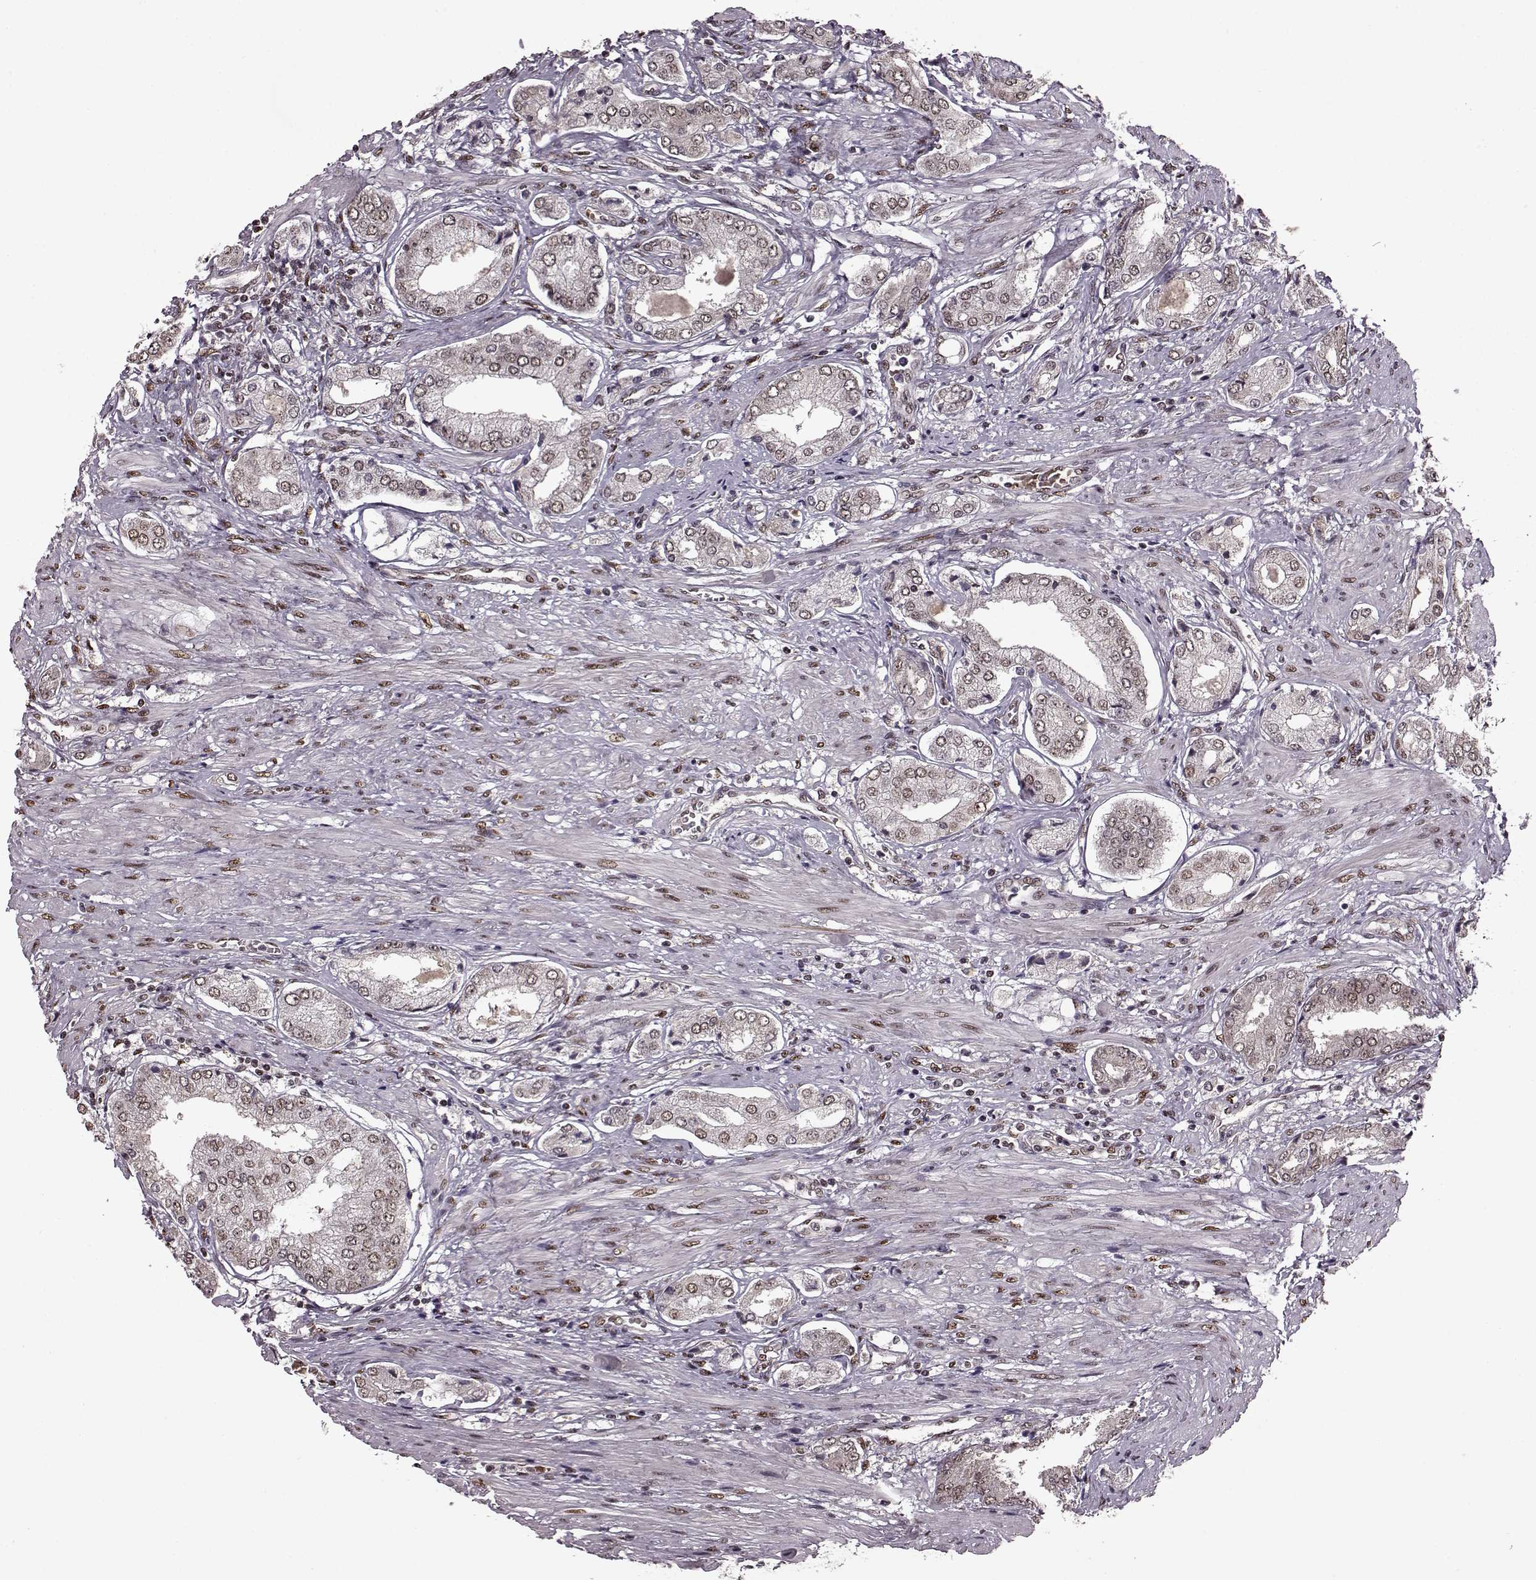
{"staining": {"intensity": "weak", "quantity": ">75%", "location": "nuclear"}, "tissue": "prostate cancer", "cell_type": "Tumor cells", "image_type": "cancer", "snomed": [{"axis": "morphology", "description": "Adenocarcinoma, NOS"}, {"axis": "topography", "description": "Prostate"}], "caption": "A high-resolution micrograph shows IHC staining of prostate cancer, which reveals weak nuclear positivity in about >75% of tumor cells.", "gene": "FTO", "patient": {"sex": "male", "age": 63}}